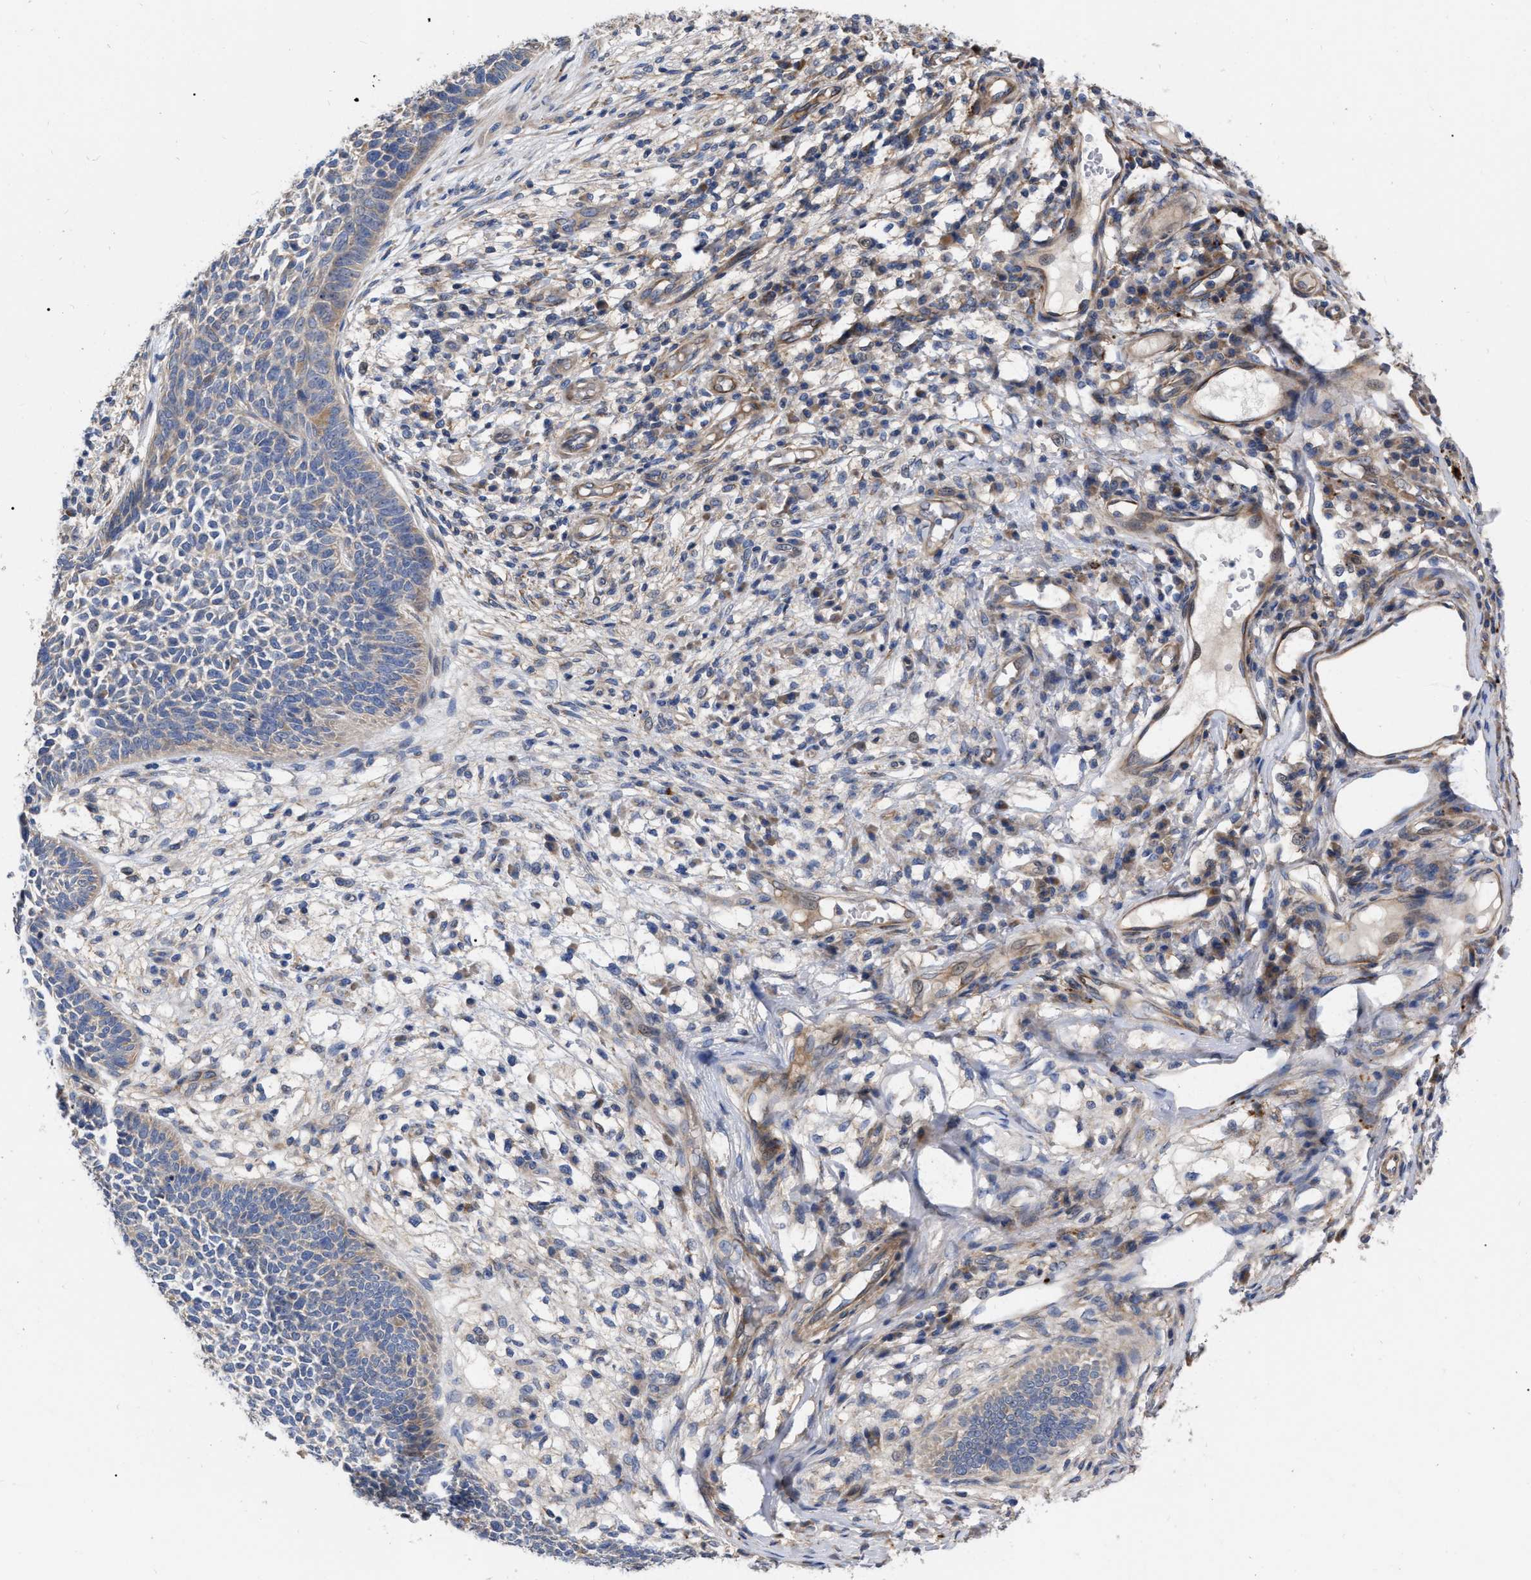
{"staining": {"intensity": "weak", "quantity": "<25%", "location": "cytoplasmic/membranous"}, "tissue": "skin cancer", "cell_type": "Tumor cells", "image_type": "cancer", "snomed": [{"axis": "morphology", "description": "Basal cell carcinoma"}, {"axis": "topography", "description": "Skin"}], "caption": "Tumor cells are negative for protein expression in human skin cancer.", "gene": "MLST8", "patient": {"sex": "female", "age": 84}}